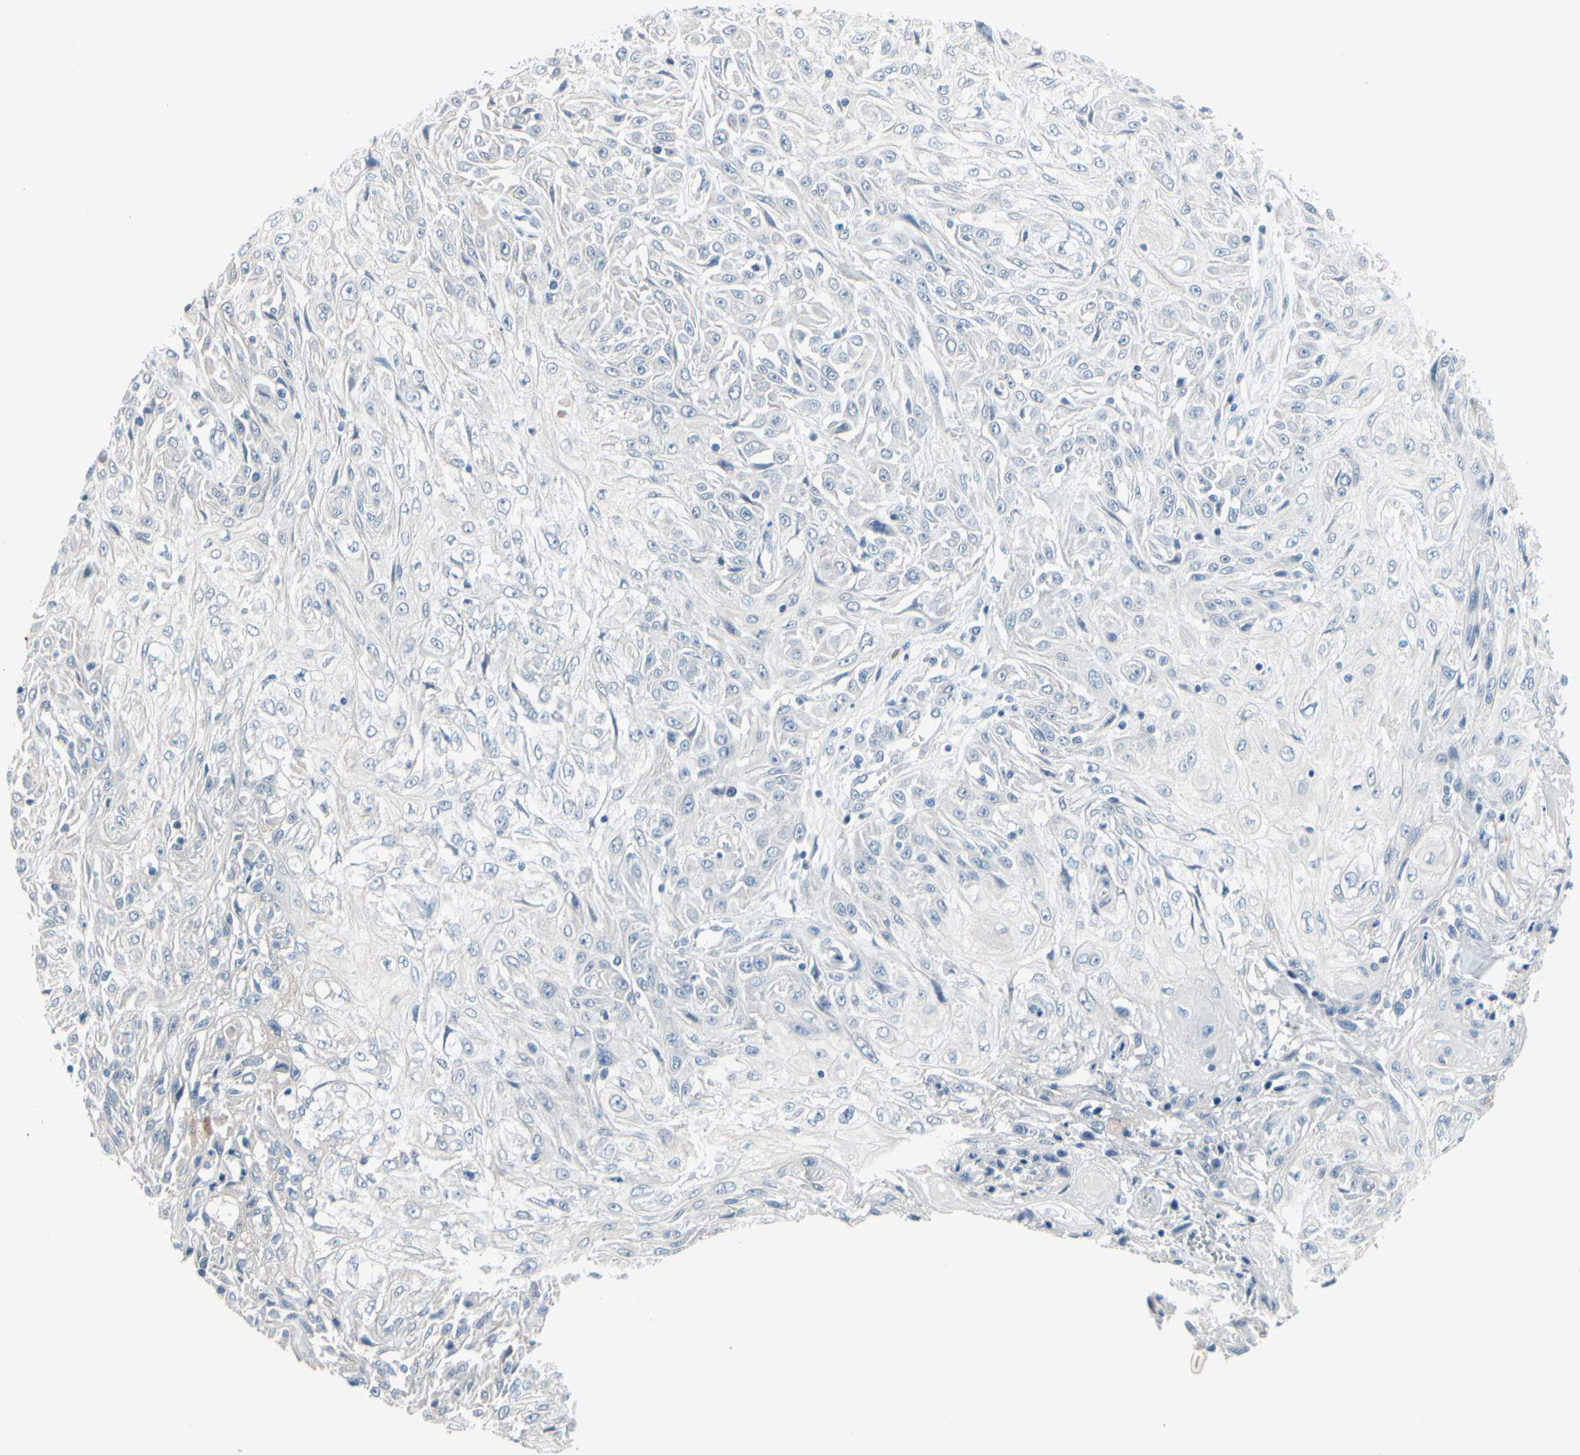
{"staining": {"intensity": "negative", "quantity": "none", "location": "none"}, "tissue": "skin cancer", "cell_type": "Tumor cells", "image_type": "cancer", "snomed": [{"axis": "morphology", "description": "Squamous cell carcinoma, NOS"}, {"axis": "morphology", "description": "Squamous cell carcinoma, metastatic, NOS"}, {"axis": "topography", "description": "Skin"}, {"axis": "topography", "description": "Lymph node"}], "caption": "Histopathology image shows no protein expression in tumor cells of skin cancer (metastatic squamous cell carcinoma) tissue. (Stains: DAB (3,3'-diaminobenzidine) immunohistochemistry (IHC) with hematoxylin counter stain, Microscopy: brightfield microscopy at high magnification).", "gene": "PGR", "patient": {"sex": "male", "age": 75}}